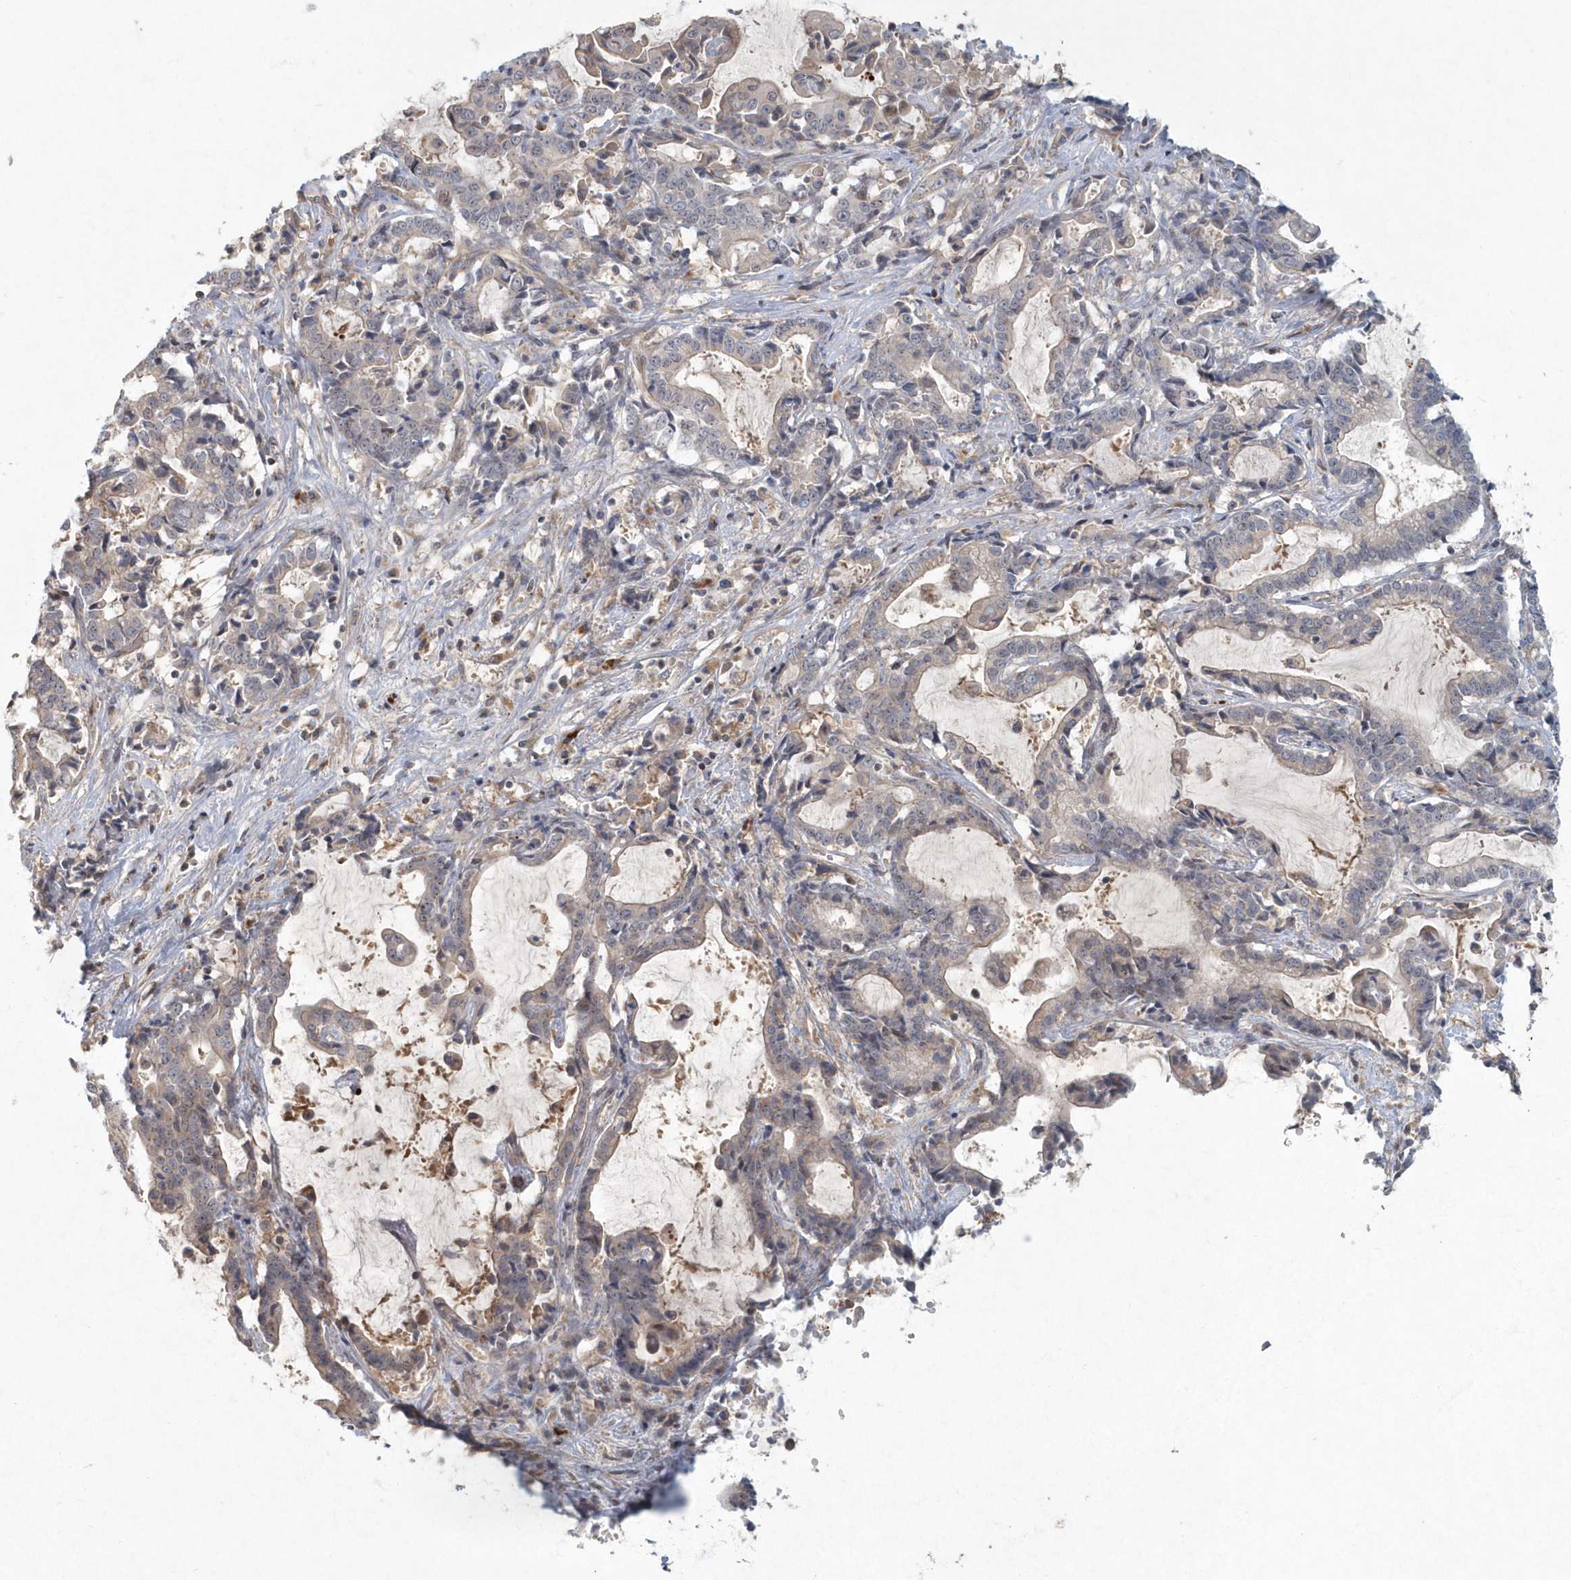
{"staining": {"intensity": "negative", "quantity": "none", "location": "none"}, "tissue": "liver cancer", "cell_type": "Tumor cells", "image_type": "cancer", "snomed": [{"axis": "morphology", "description": "Cholangiocarcinoma"}, {"axis": "topography", "description": "Liver"}], "caption": "Tumor cells are negative for protein expression in human liver cancer (cholangiocarcinoma).", "gene": "ARHGEF38", "patient": {"sex": "male", "age": 57}}